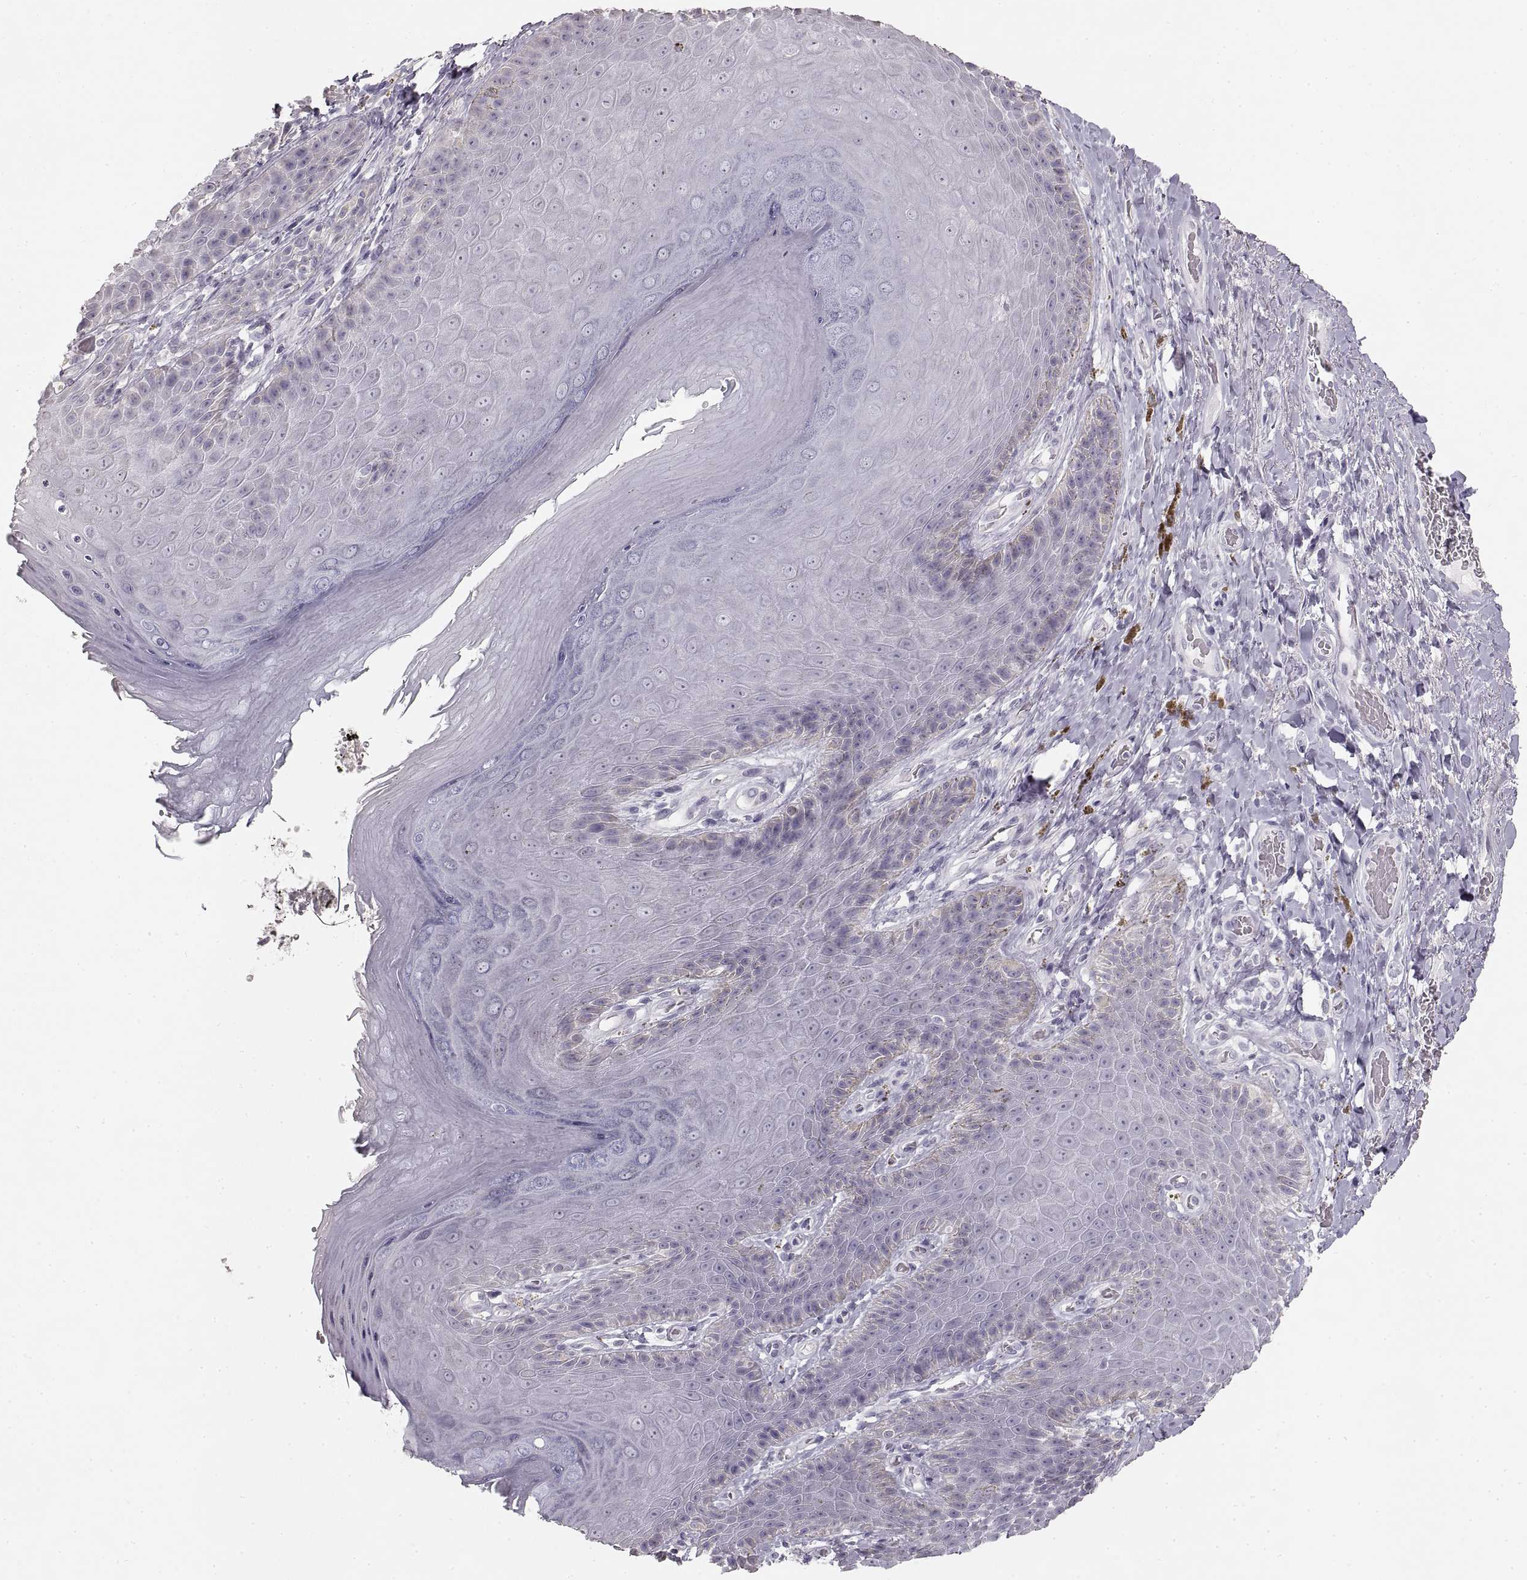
{"staining": {"intensity": "negative", "quantity": "none", "location": "none"}, "tissue": "skin", "cell_type": "Epidermal cells", "image_type": "normal", "snomed": [{"axis": "morphology", "description": "Normal tissue, NOS"}, {"axis": "topography", "description": "Skeletal muscle"}, {"axis": "topography", "description": "Anal"}, {"axis": "topography", "description": "Peripheral nerve tissue"}], "caption": "Immunohistochemical staining of normal human skin displays no significant staining in epidermal cells.", "gene": "ZP3", "patient": {"sex": "male", "age": 53}}